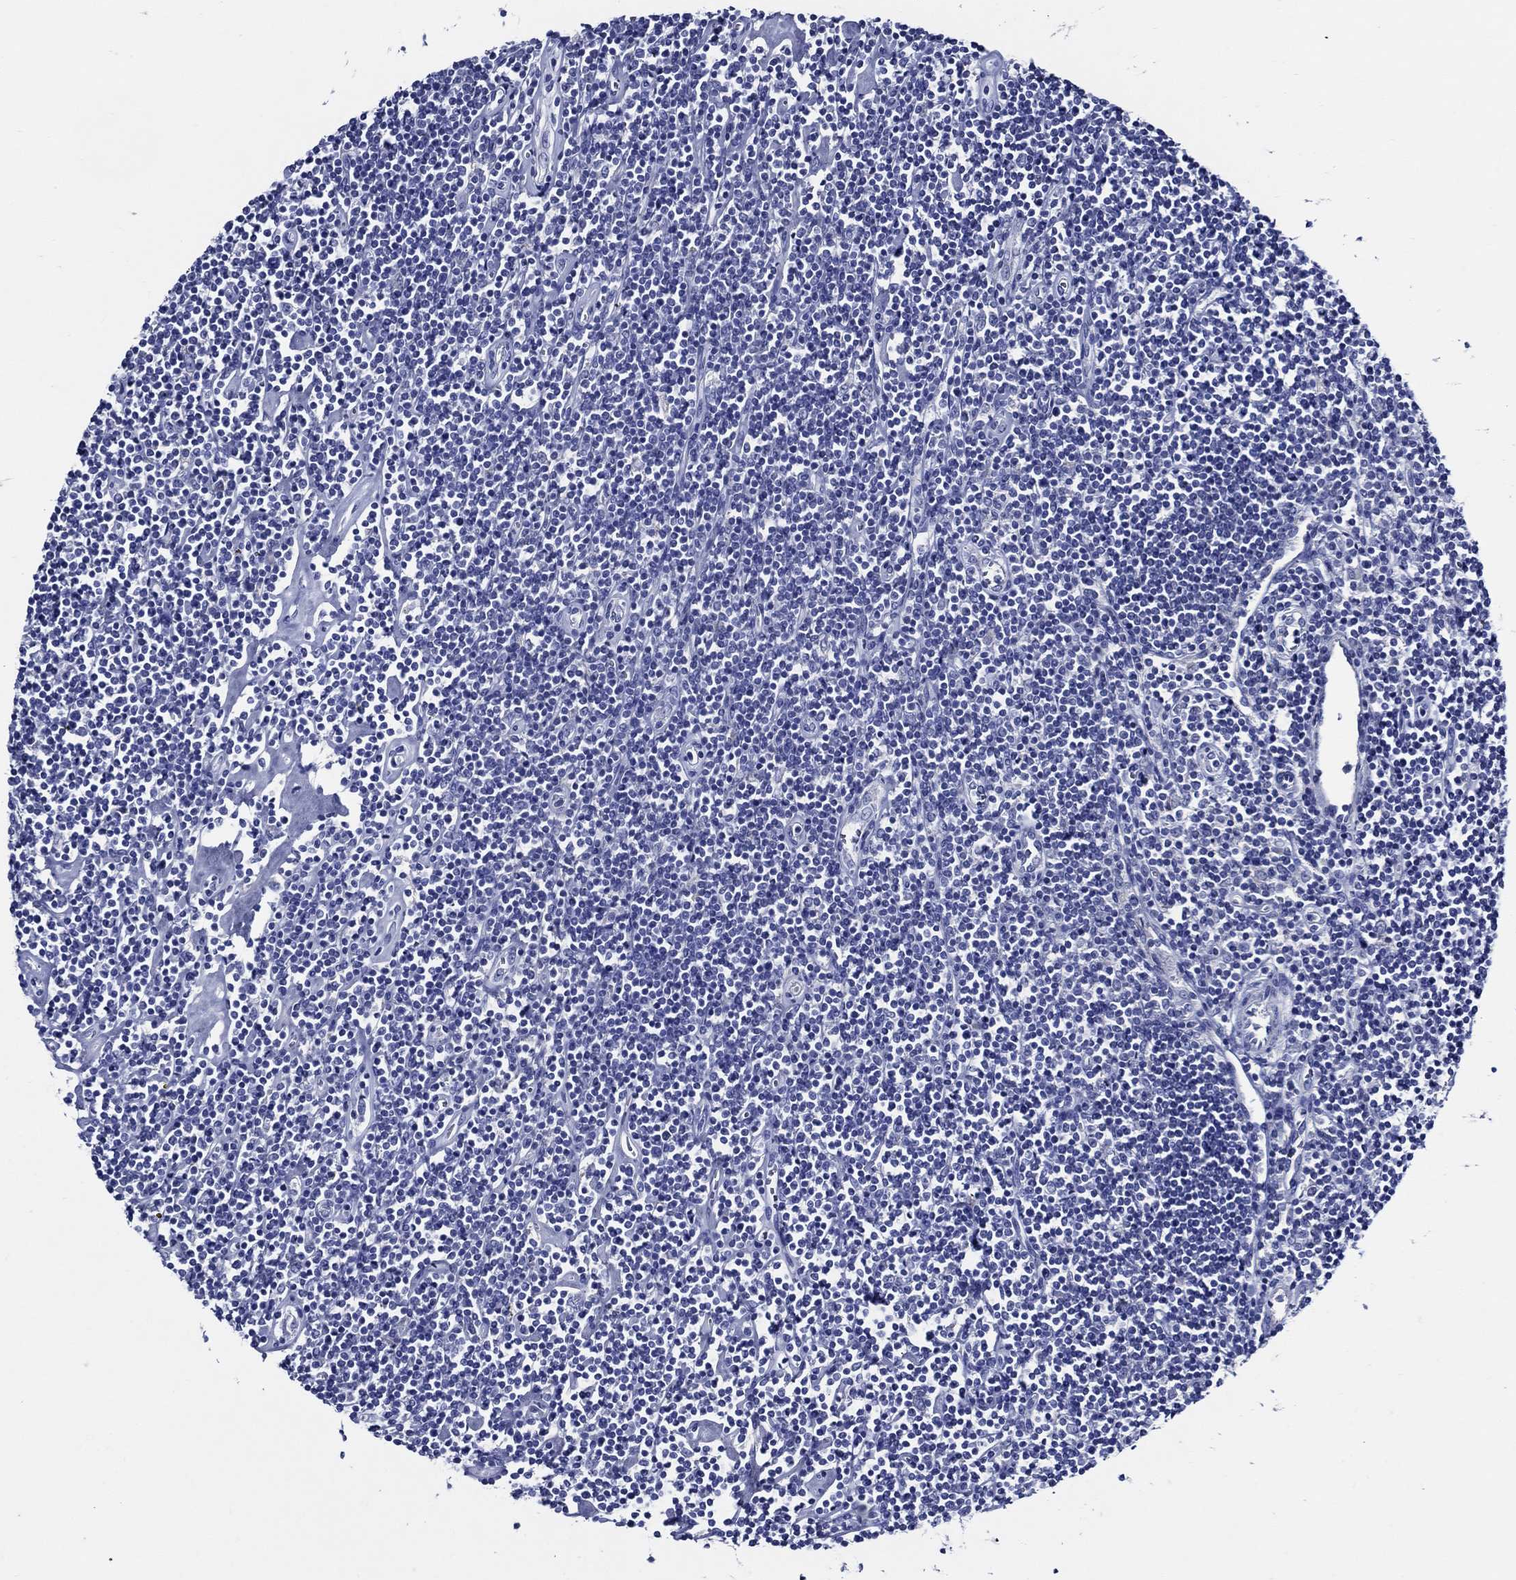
{"staining": {"intensity": "negative", "quantity": "none", "location": "none"}, "tissue": "lymphoma", "cell_type": "Tumor cells", "image_type": "cancer", "snomed": [{"axis": "morphology", "description": "Hodgkin's disease, NOS"}, {"axis": "topography", "description": "Lymph node"}], "caption": "Immunohistochemistry (IHC) image of neoplastic tissue: human Hodgkin's disease stained with DAB displays no significant protein staining in tumor cells.", "gene": "SKOR1", "patient": {"sex": "male", "age": 40}}